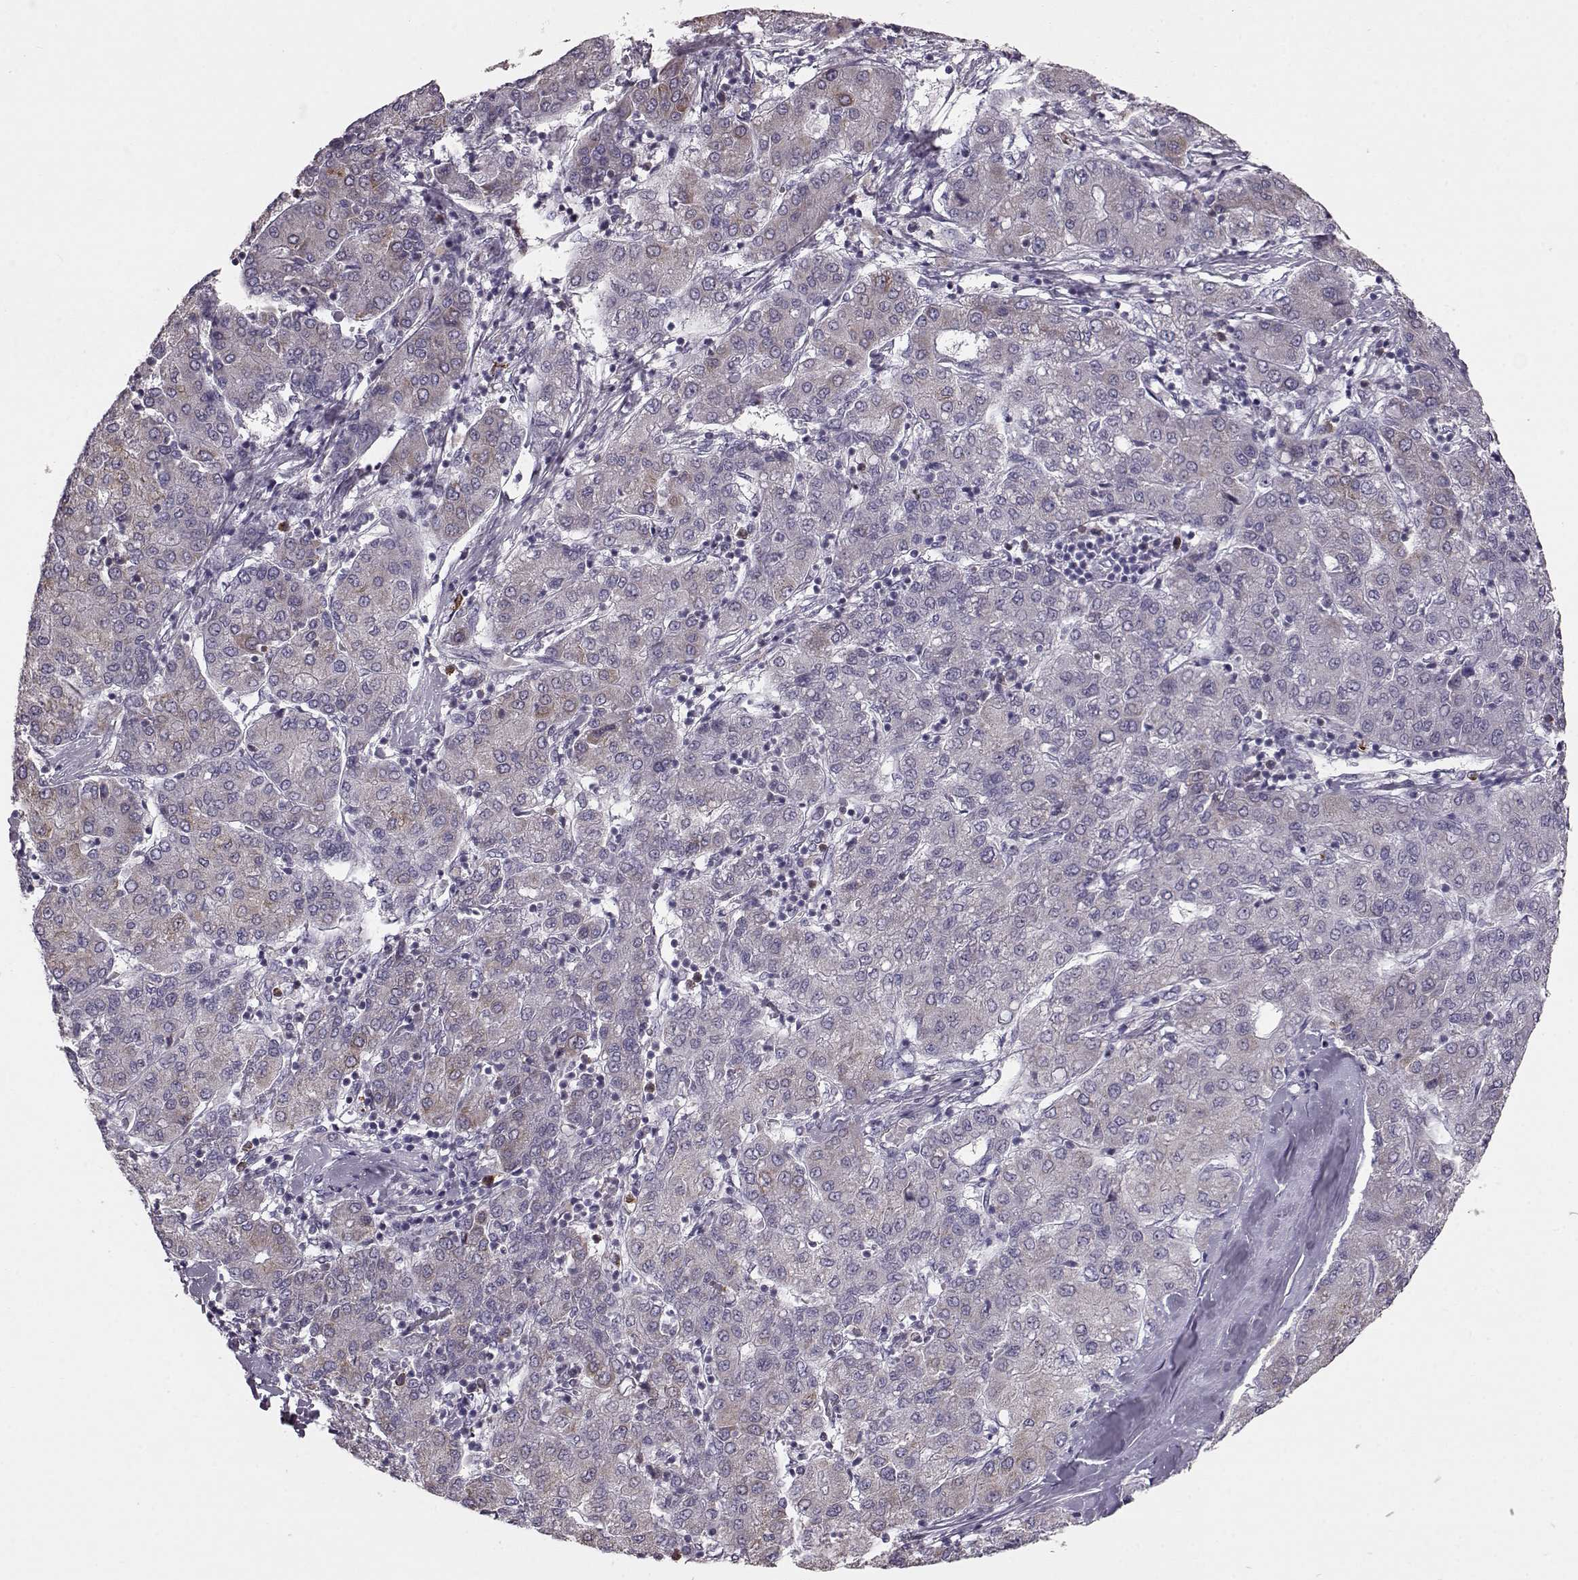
{"staining": {"intensity": "moderate", "quantity": "<25%", "location": "cytoplasmic/membranous"}, "tissue": "liver cancer", "cell_type": "Tumor cells", "image_type": "cancer", "snomed": [{"axis": "morphology", "description": "Carcinoma, Hepatocellular, NOS"}, {"axis": "topography", "description": "Liver"}], "caption": "IHC photomicrograph of liver cancer (hepatocellular carcinoma) stained for a protein (brown), which shows low levels of moderate cytoplasmic/membranous expression in approximately <25% of tumor cells.", "gene": "ELOVL5", "patient": {"sex": "male", "age": 65}}